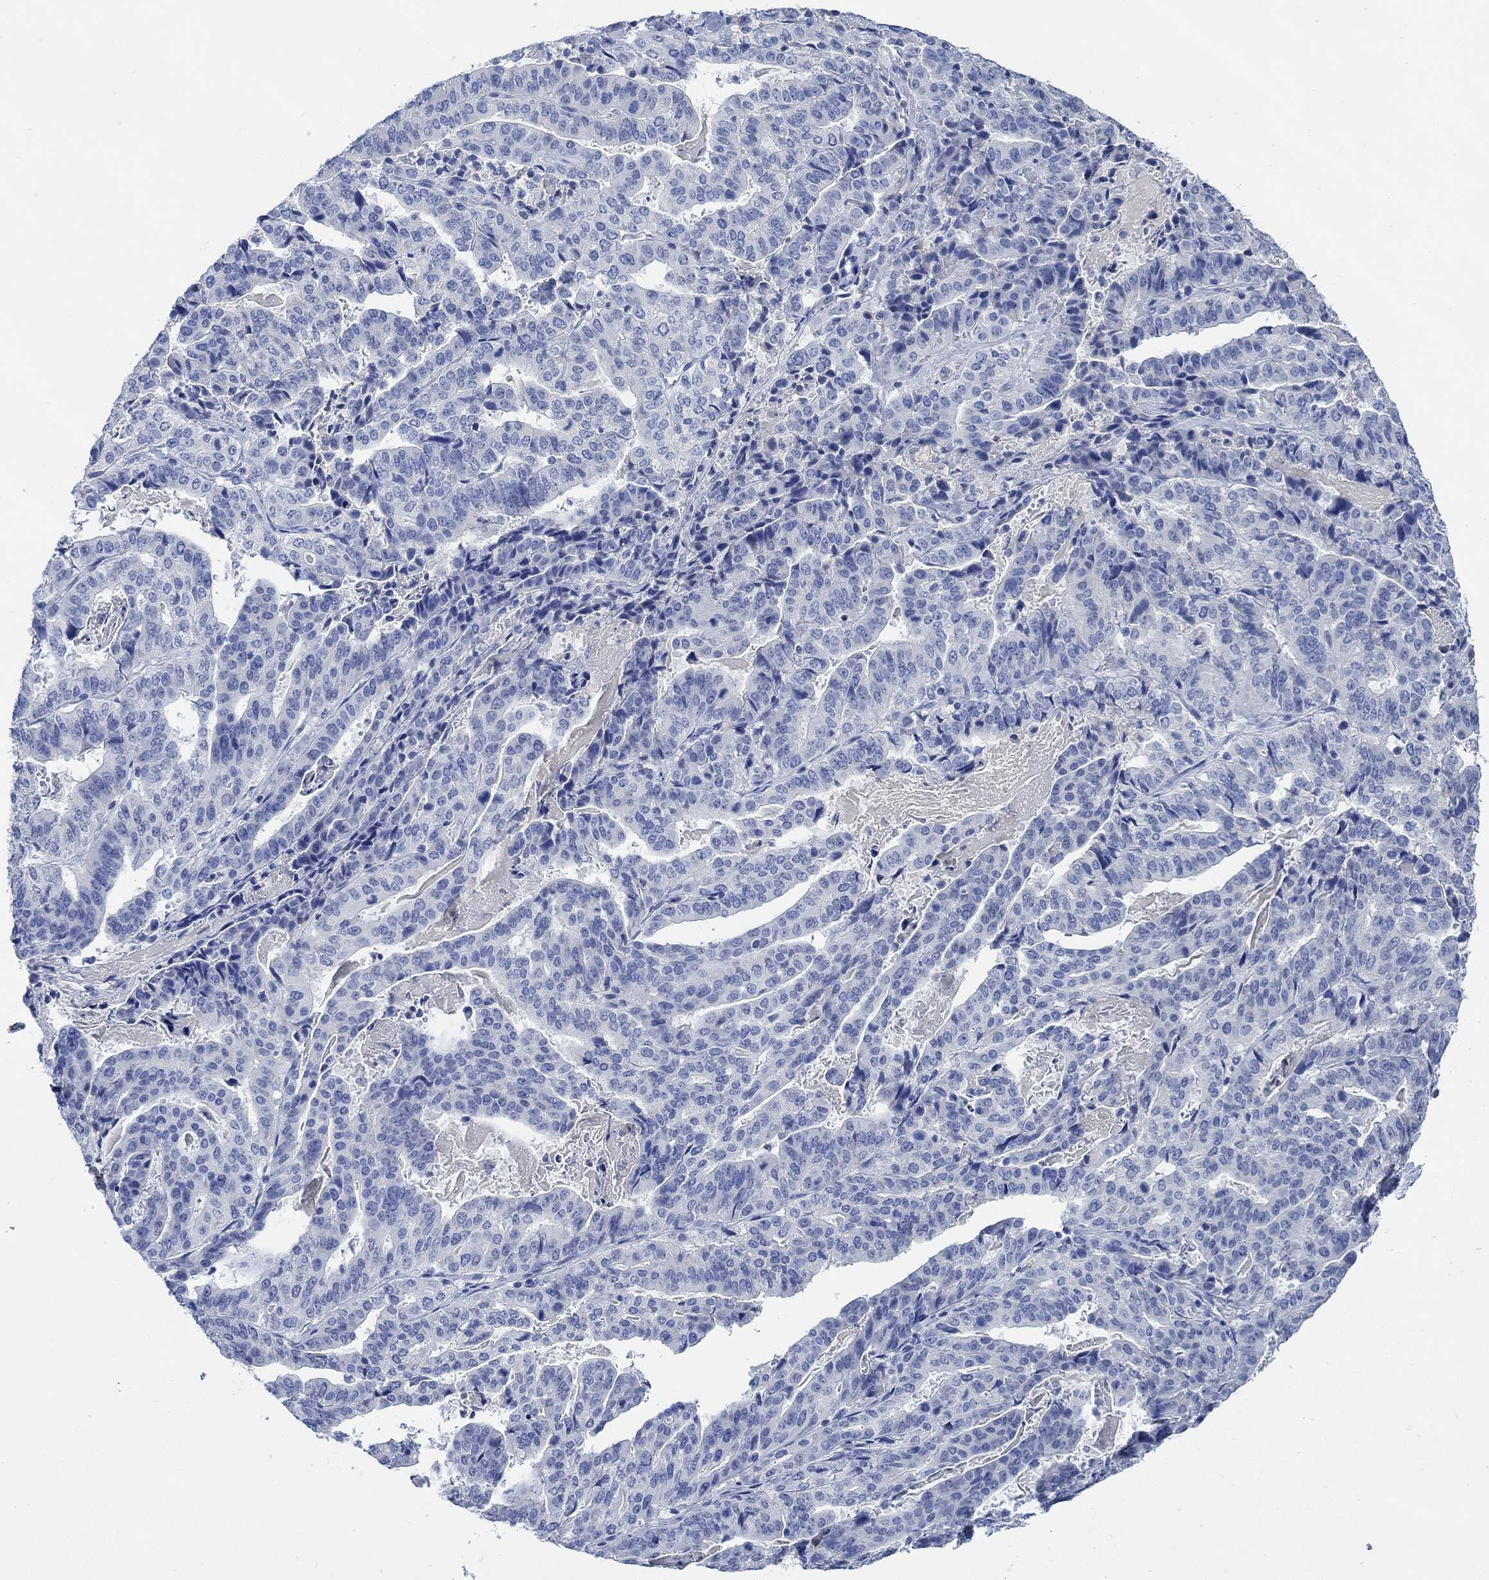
{"staining": {"intensity": "negative", "quantity": "none", "location": "none"}, "tissue": "stomach cancer", "cell_type": "Tumor cells", "image_type": "cancer", "snomed": [{"axis": "morphology", "description": "Adenocarcinoma, NOS"}, {"axis": "topography", "description": "Stomach"}], "caption": "Immunohistochemistry histopathology image of neoplastic tissue: human stomach cancer (adenocarcinoma) stained with DAB (3,3'-diaminobenzidine) reveals no significant protein staining in tumor cells.", "gene": "PPP1R17", "patient": {"sex": "male", "age": 48}}